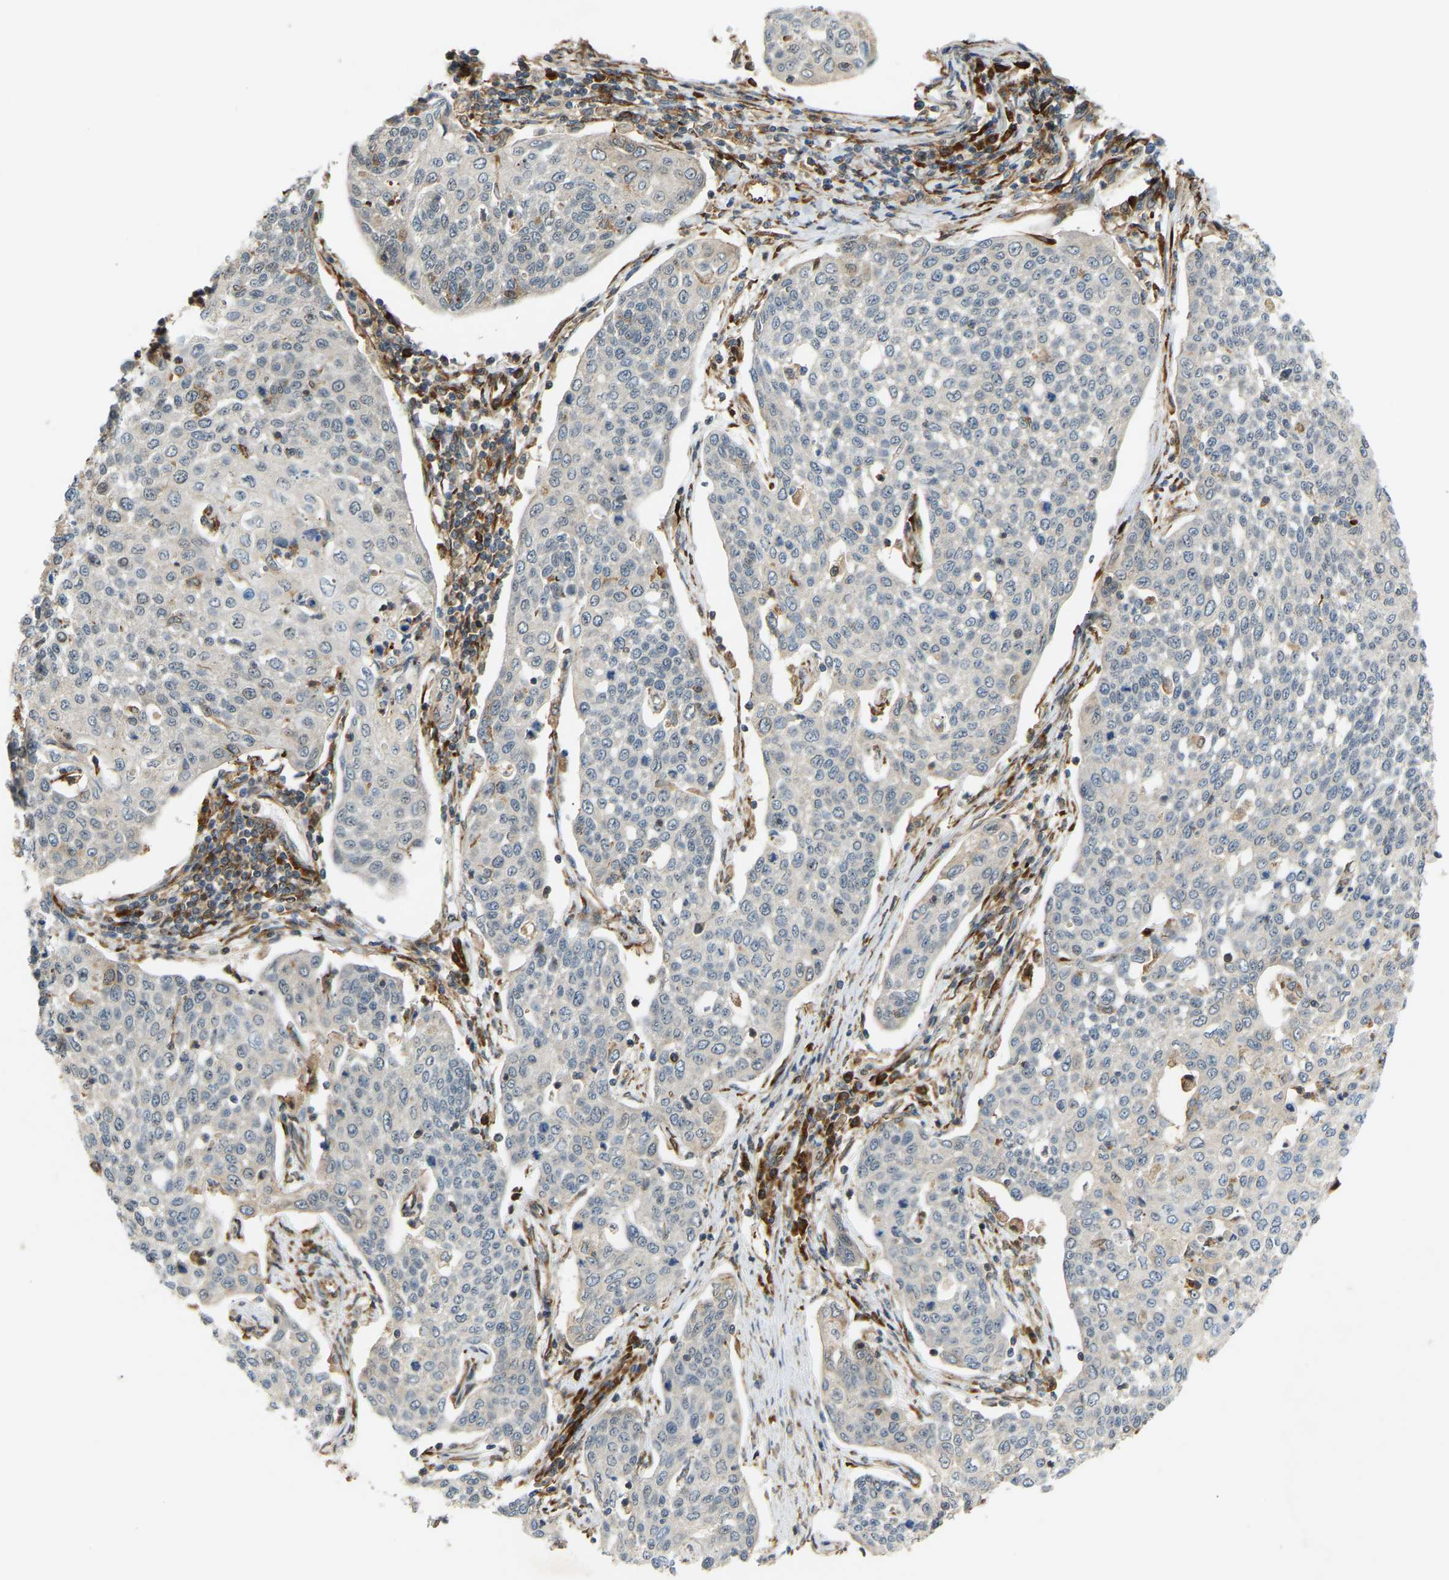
{"staining": {"intensity": "negative", "quantity": "none", "location": "none"}, "tissue": "cervical cancer", "cell_type": "Tumor cells", "image_type": "cancer", "snomed": [{"axis": "morphology", "description": "Squamous cell carcinoma, NOS"}, {"axis": "topography", "description": "Cervix"}], "caption": "An image of human cervical cancer is negative for staining in tumor cells. (DAB (3,3'-diaminobenzidine) IHC, high magnification).", "gene": "PLCG2", "patient": {"sex": "female", "age": 34}}